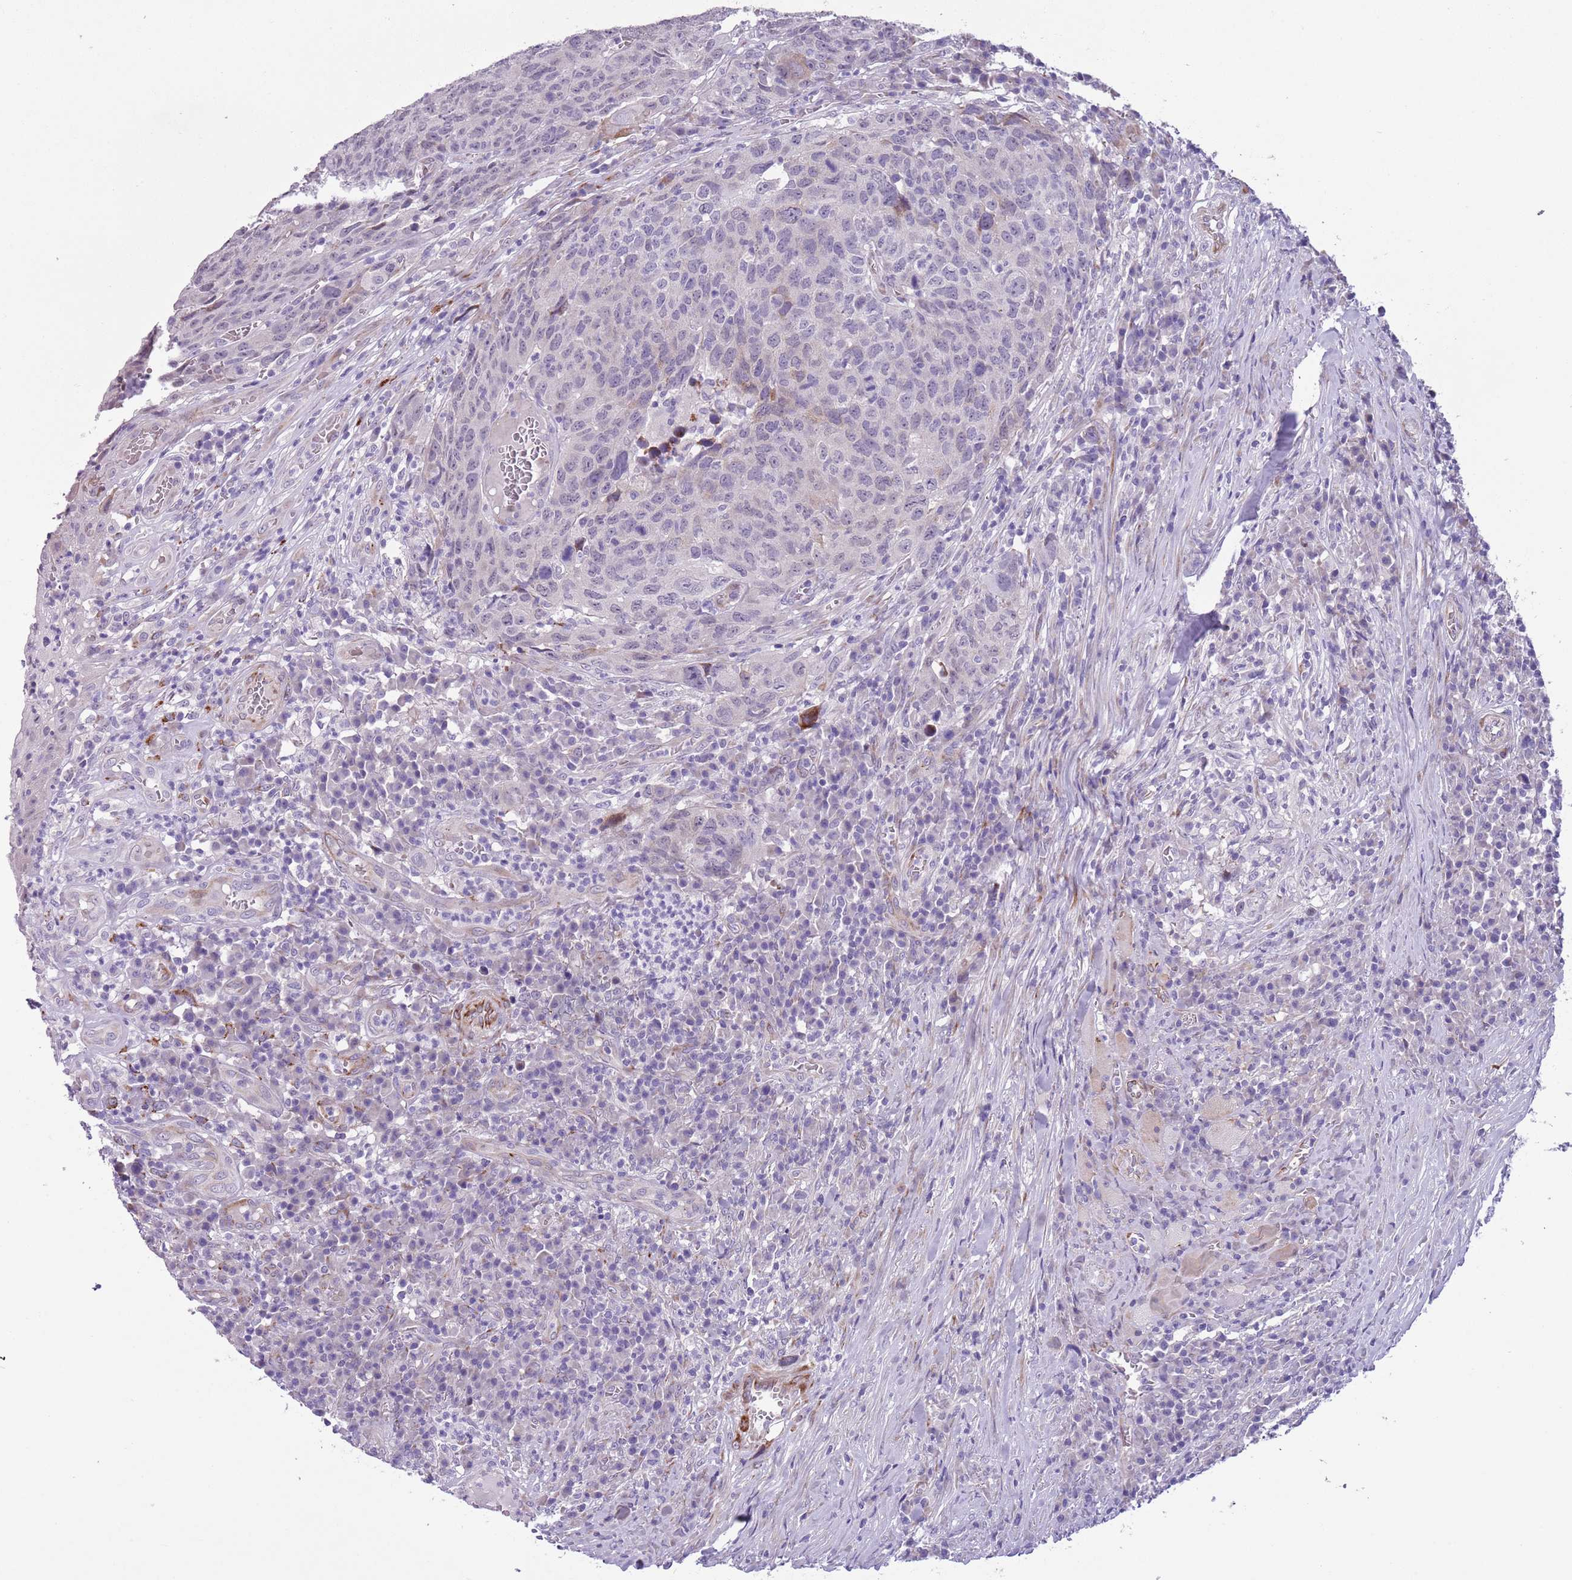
{"staining": {"intensity": "negative", "quantity": "none", "location": "none"}, "tissue": "head and neck cancer", "cell_type": "Tumor cells", "image_type": "cancer", "snomed": [{"axis": "morphology", "description": "Squamous cell carcinoma, NOS"}, {"axis": "topography", "description": "Head-Neck"}], "caption": "A micrograph of human head and neck squamous cell carcinoma is negative for staining in tumor cells. Brightfield microscopy of immunohistochemistry stained with DAB (3,3'-diaminobenzidine) (brown) and hematoxylin (blue), captured at high magnification.", "gene": "MRPL32", "patient": {"sex": "male", "age": 66}}